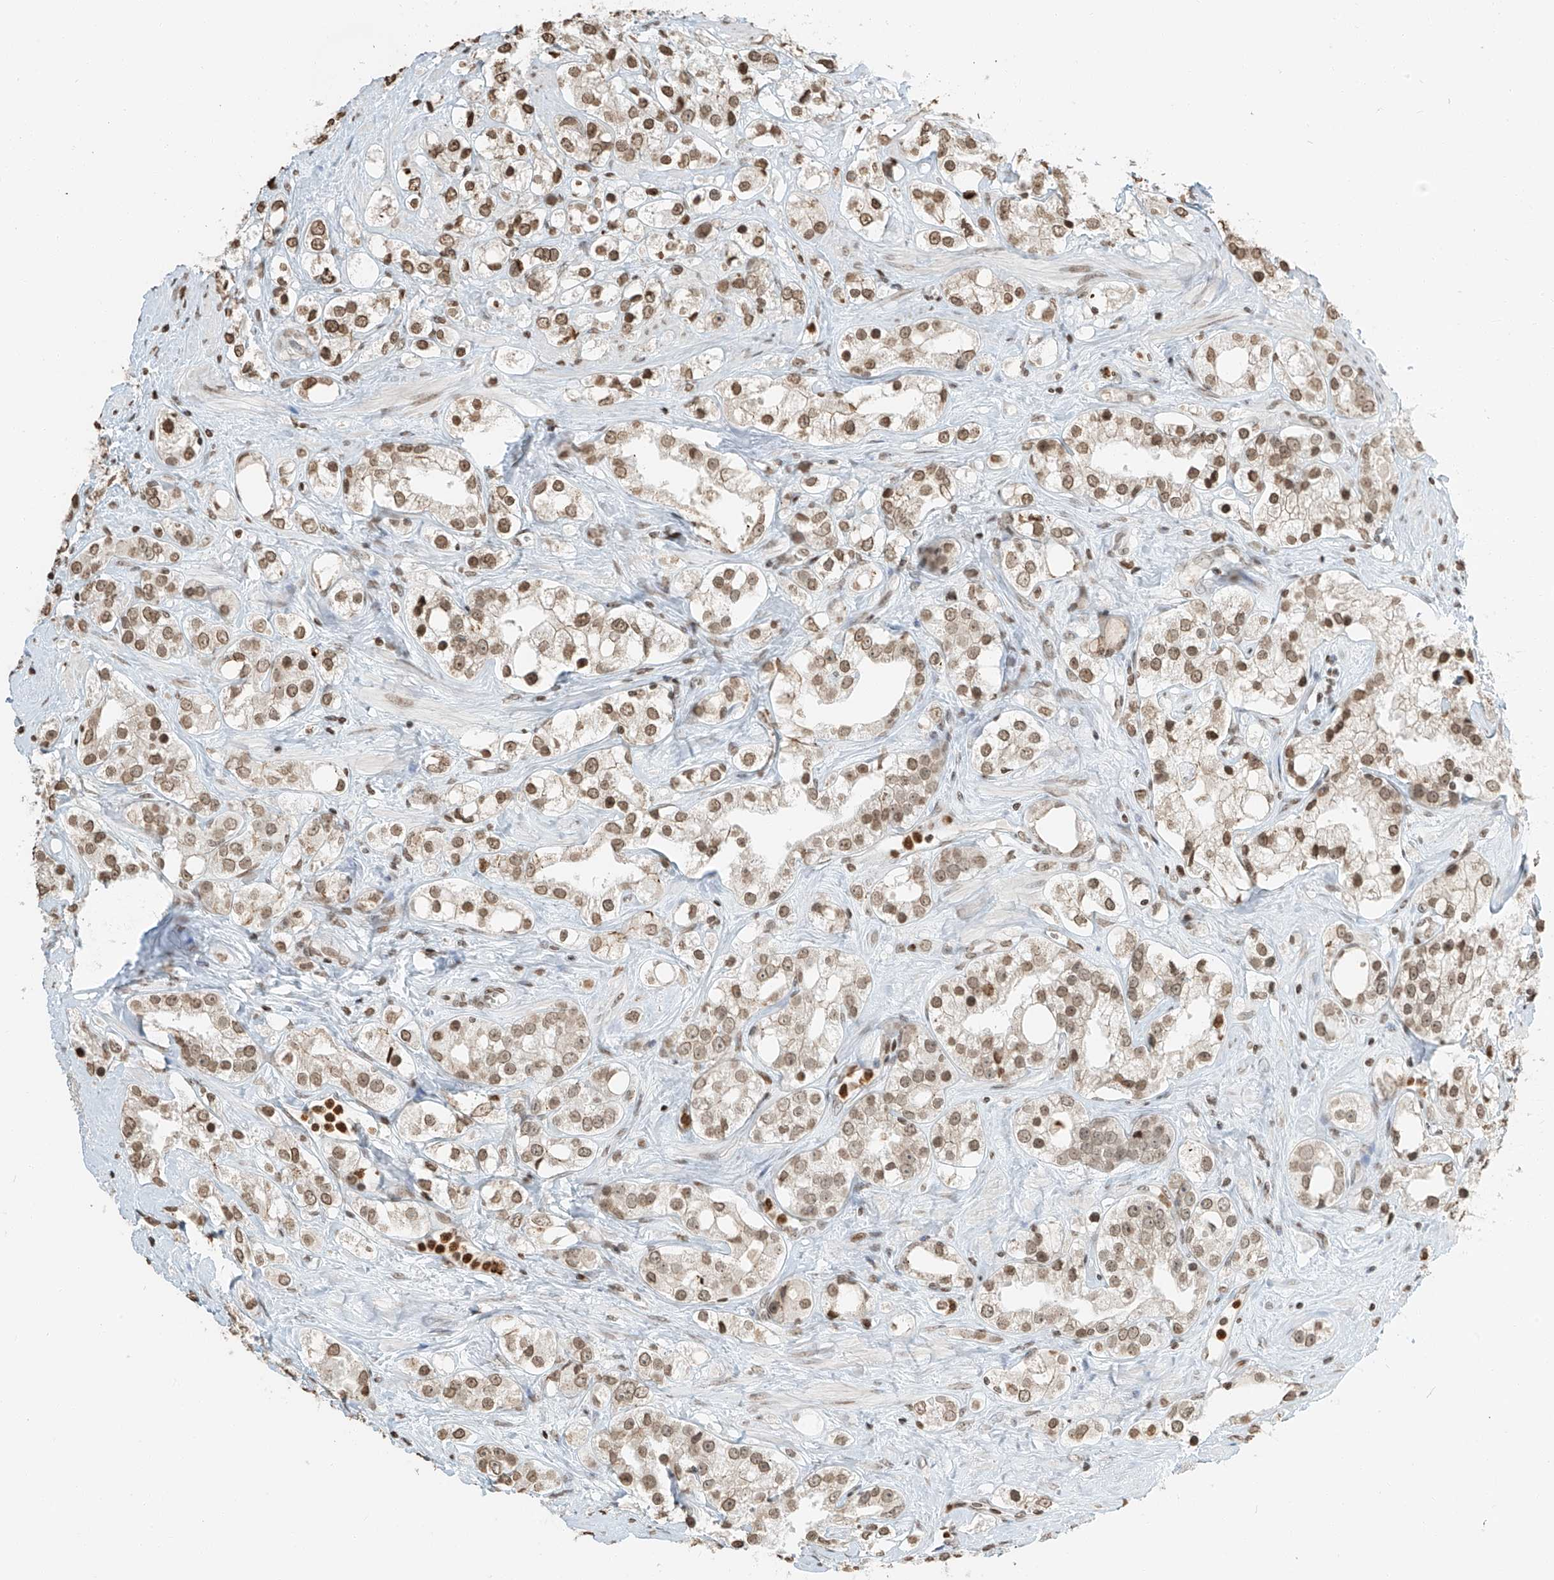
{"staining": {"intensity": "moderate", "quantity": ">75%", "location": "nuclear"}, "tissue": "prostate cancer", "cell_type": "Tumor cells", "image_type": "cancer", "snomed": [{"axis": "morphology", "description": "Adenocarcinoma, NOS"}, {"axis": "topography", "description": "Prostate"}], "caption": "The image displays immunohistochemical staining of adenocarcinoma (prostate). There is moderate nuclear positivity is identified in approximately >75% of tumor cells.", "gene": "C17orf58", "patient": {"sex": "male", "age": 79}}